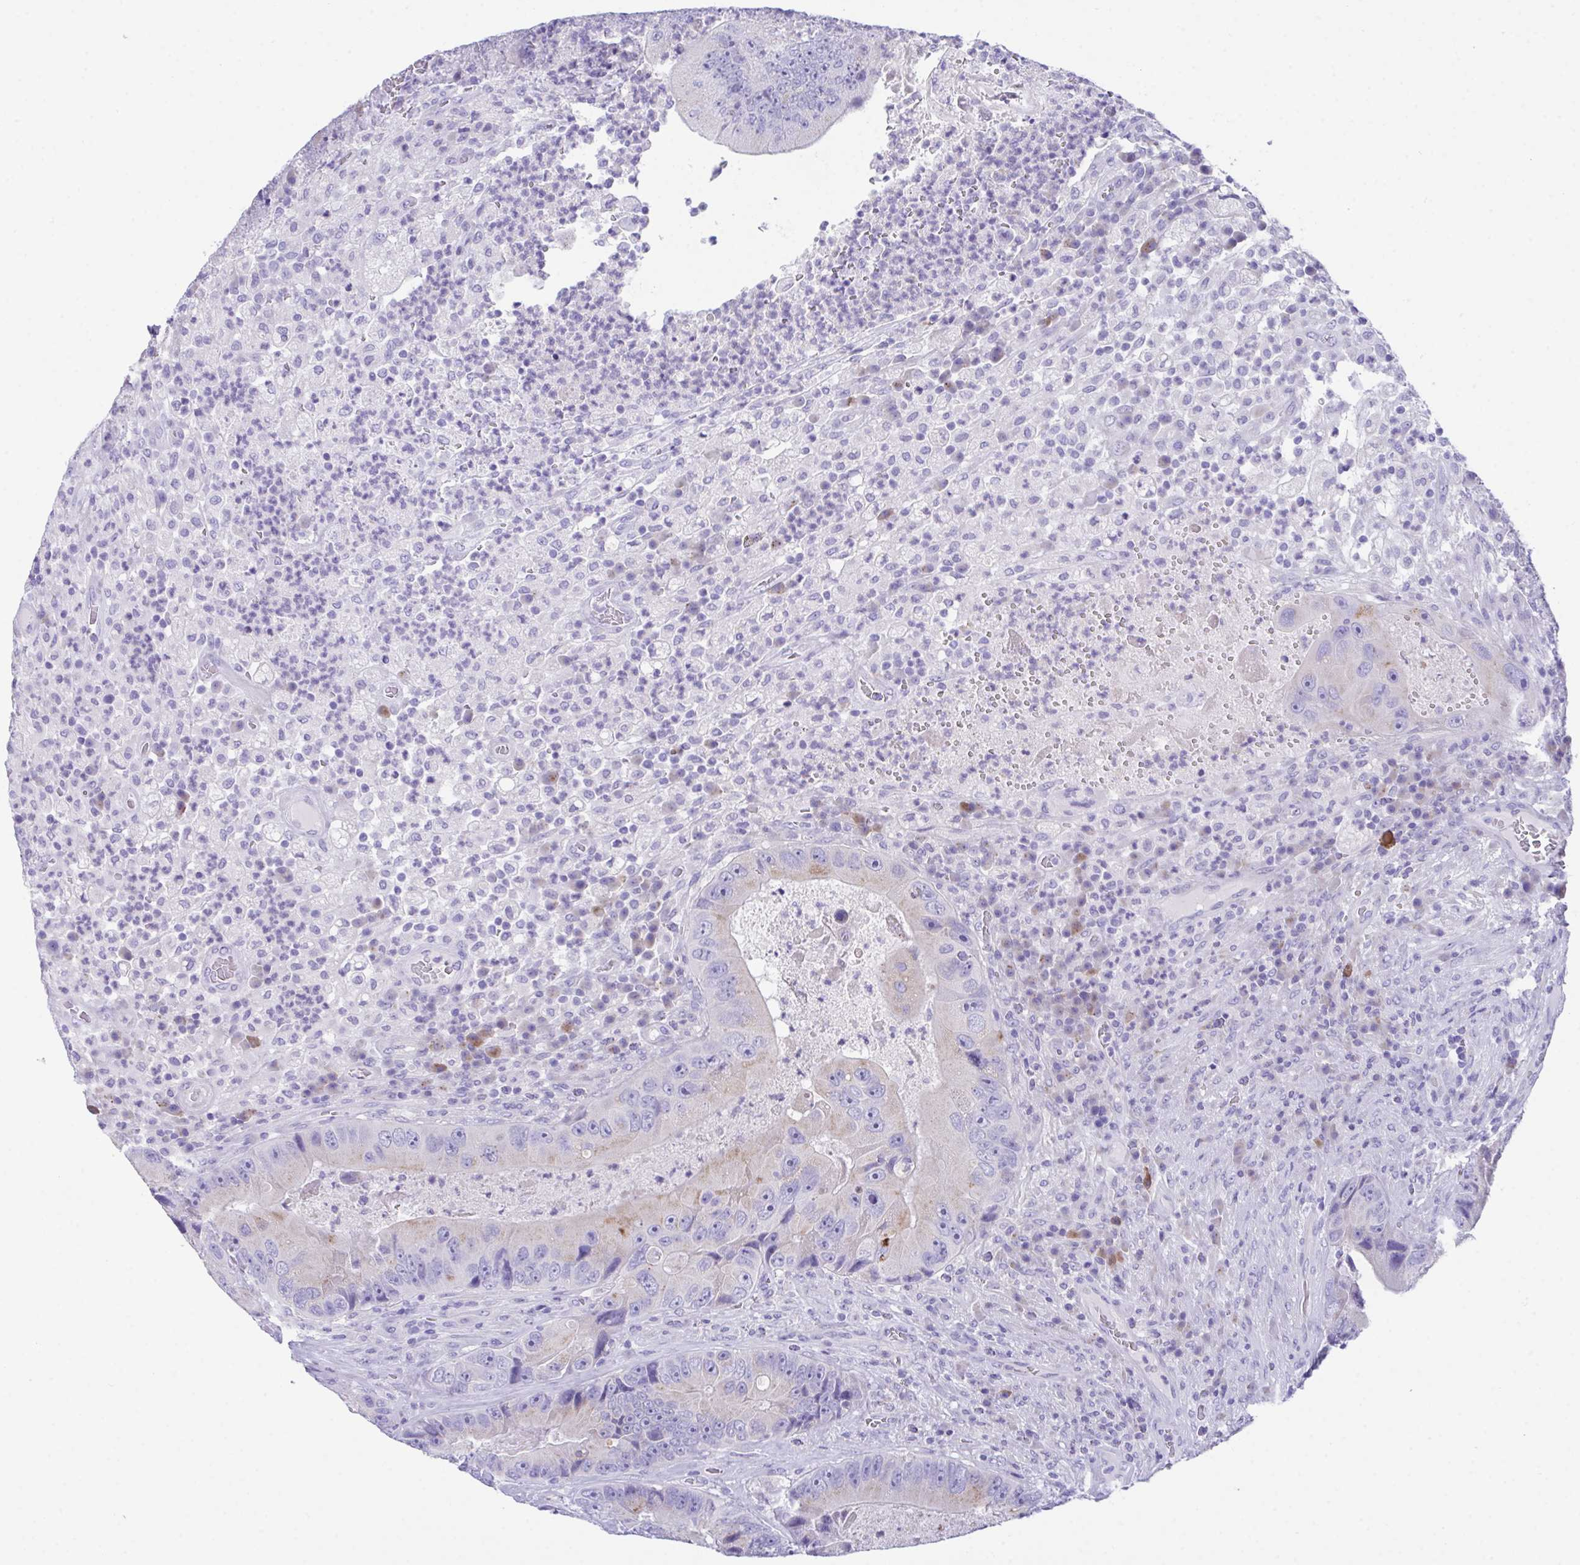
{"staining": {"intensity": "weak", "quantity": "<25%", "location": "cytoplasmic/membranous"}, "tissue": "colorectal cancer", "cell_type": "Tumor cells", "image_type": "cancer", "snomed": [{"axis": "morphology", "description": "Adenocarcinoma, NOS"}, {"axis": "topography", "description": "Colon"}], "caption": "IHC histopathology image of neoplastic tissue: colorectal adenocarcinoma stained with DAB demonstrates no significant protein staining in tumor cells.", "gene": "TMEM106B", "patient": {"sex": "female", "age": 86}}